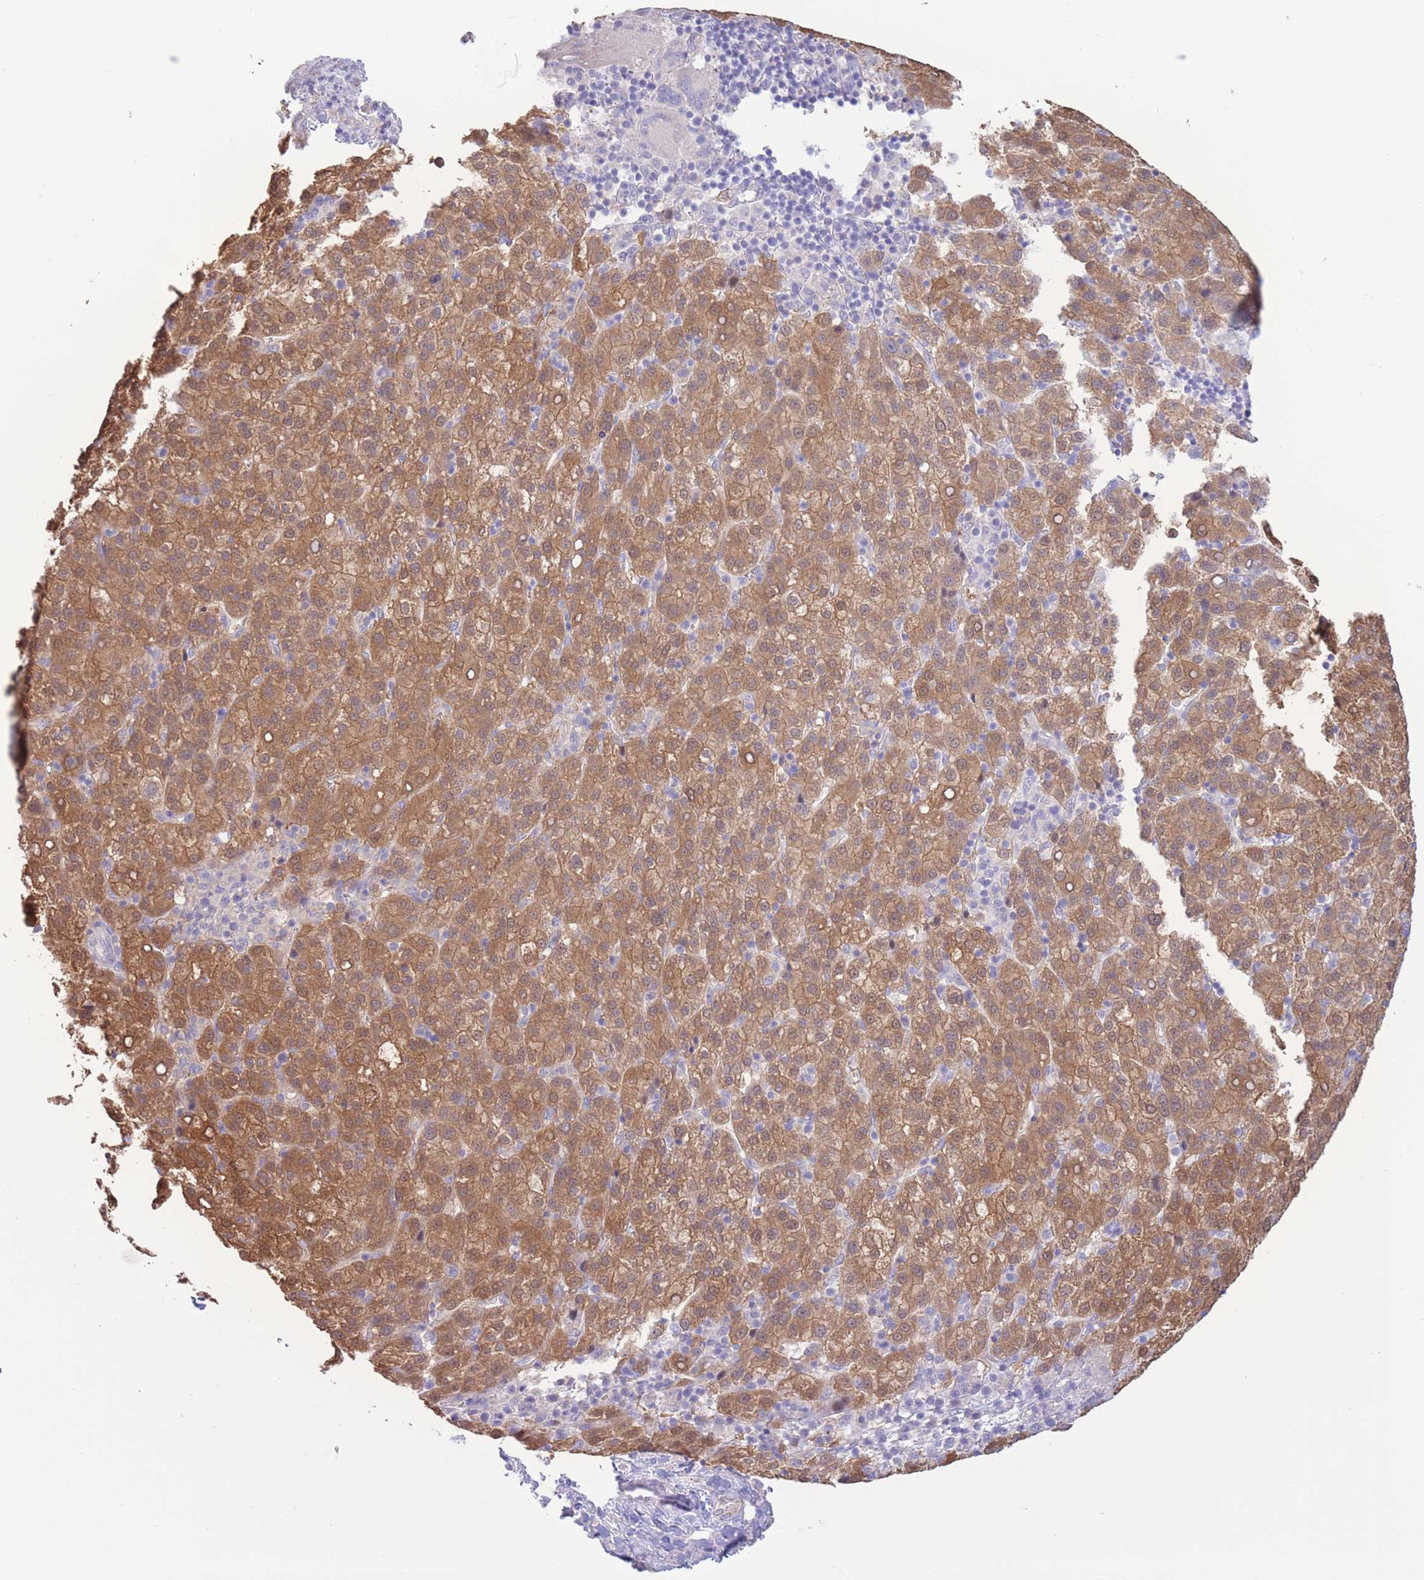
{"staining": {"intensity": "moderate", "quantity": ">75%", "location": "cytoplasmic/membranous"}, "tissue": "liver cancer", "cell_type": "Tumor cells", "image_type": "cancer", "snomed": [{"axis": "morphology", "description": "Carcinoma, Hepatocellular, NOS"}, {"axis": "topography", "description": "Liver"}], "caption": "Human liver hepatocellular carcinoma stained for a protein (brown) exhibits moderate cytoplasmic/membranous positive expression in approximately >75% of tumor cells.", "gene": "FAH", "patient": {"sex": "female", "age": 58}}